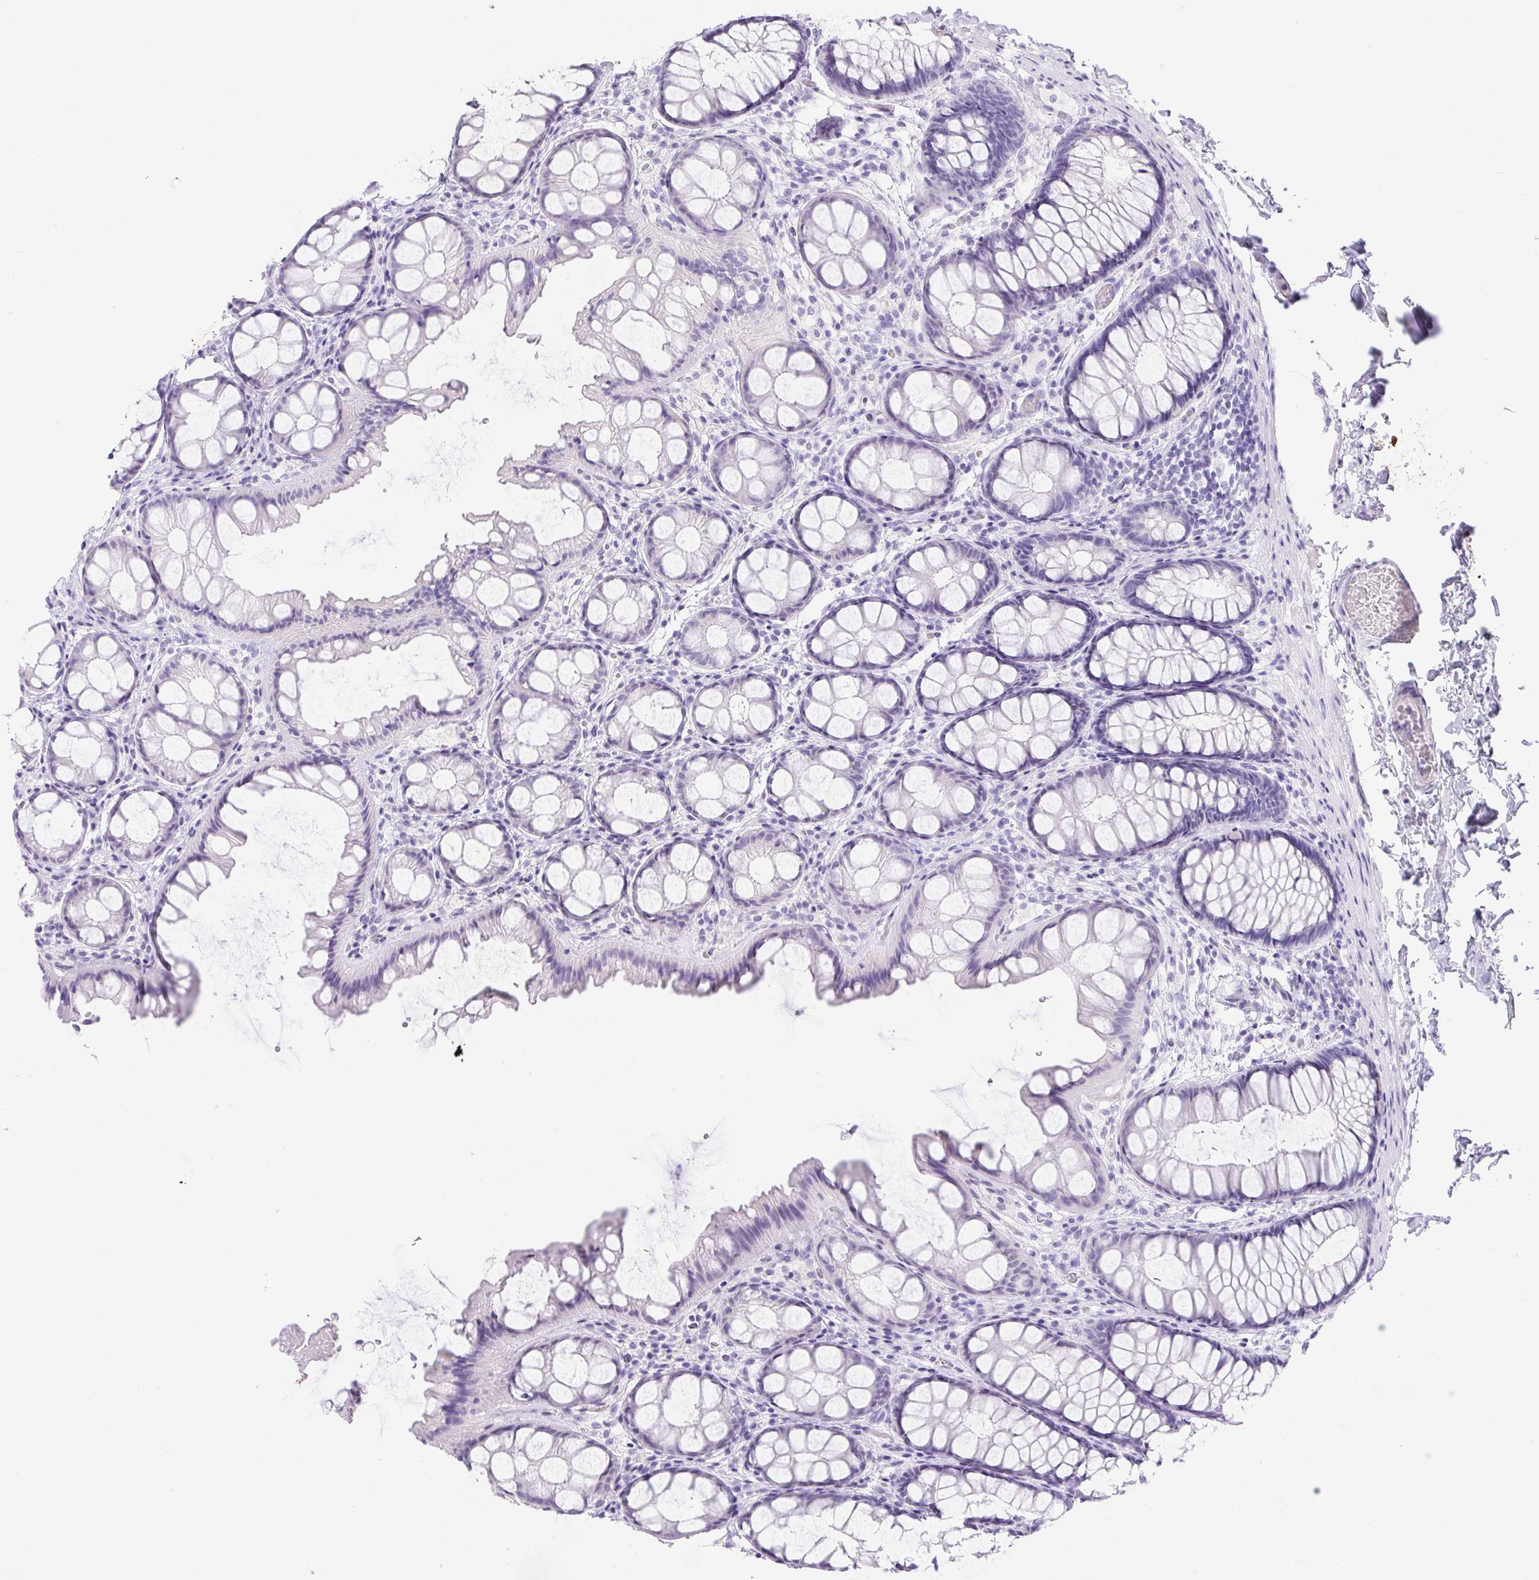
{"staining": {"intensity": "negative", "quantity": "none", "location": "none"}, "tissue": "colon", "cell_type": "Endothelial cells", "image_type": "normal", "snomed": [{"axis": "morphology", "description": "Normal tissue, NOS"}, {"axis": "topography", "description": "Colon"}], "caption": "Immunohistochemistry (IHC) image of unremarkable colon: human colon stained with DAB shows no significant protein expression in endothelial cells.", "gene": "ERP27", "patient": {"sex": "male", "age": 47}}